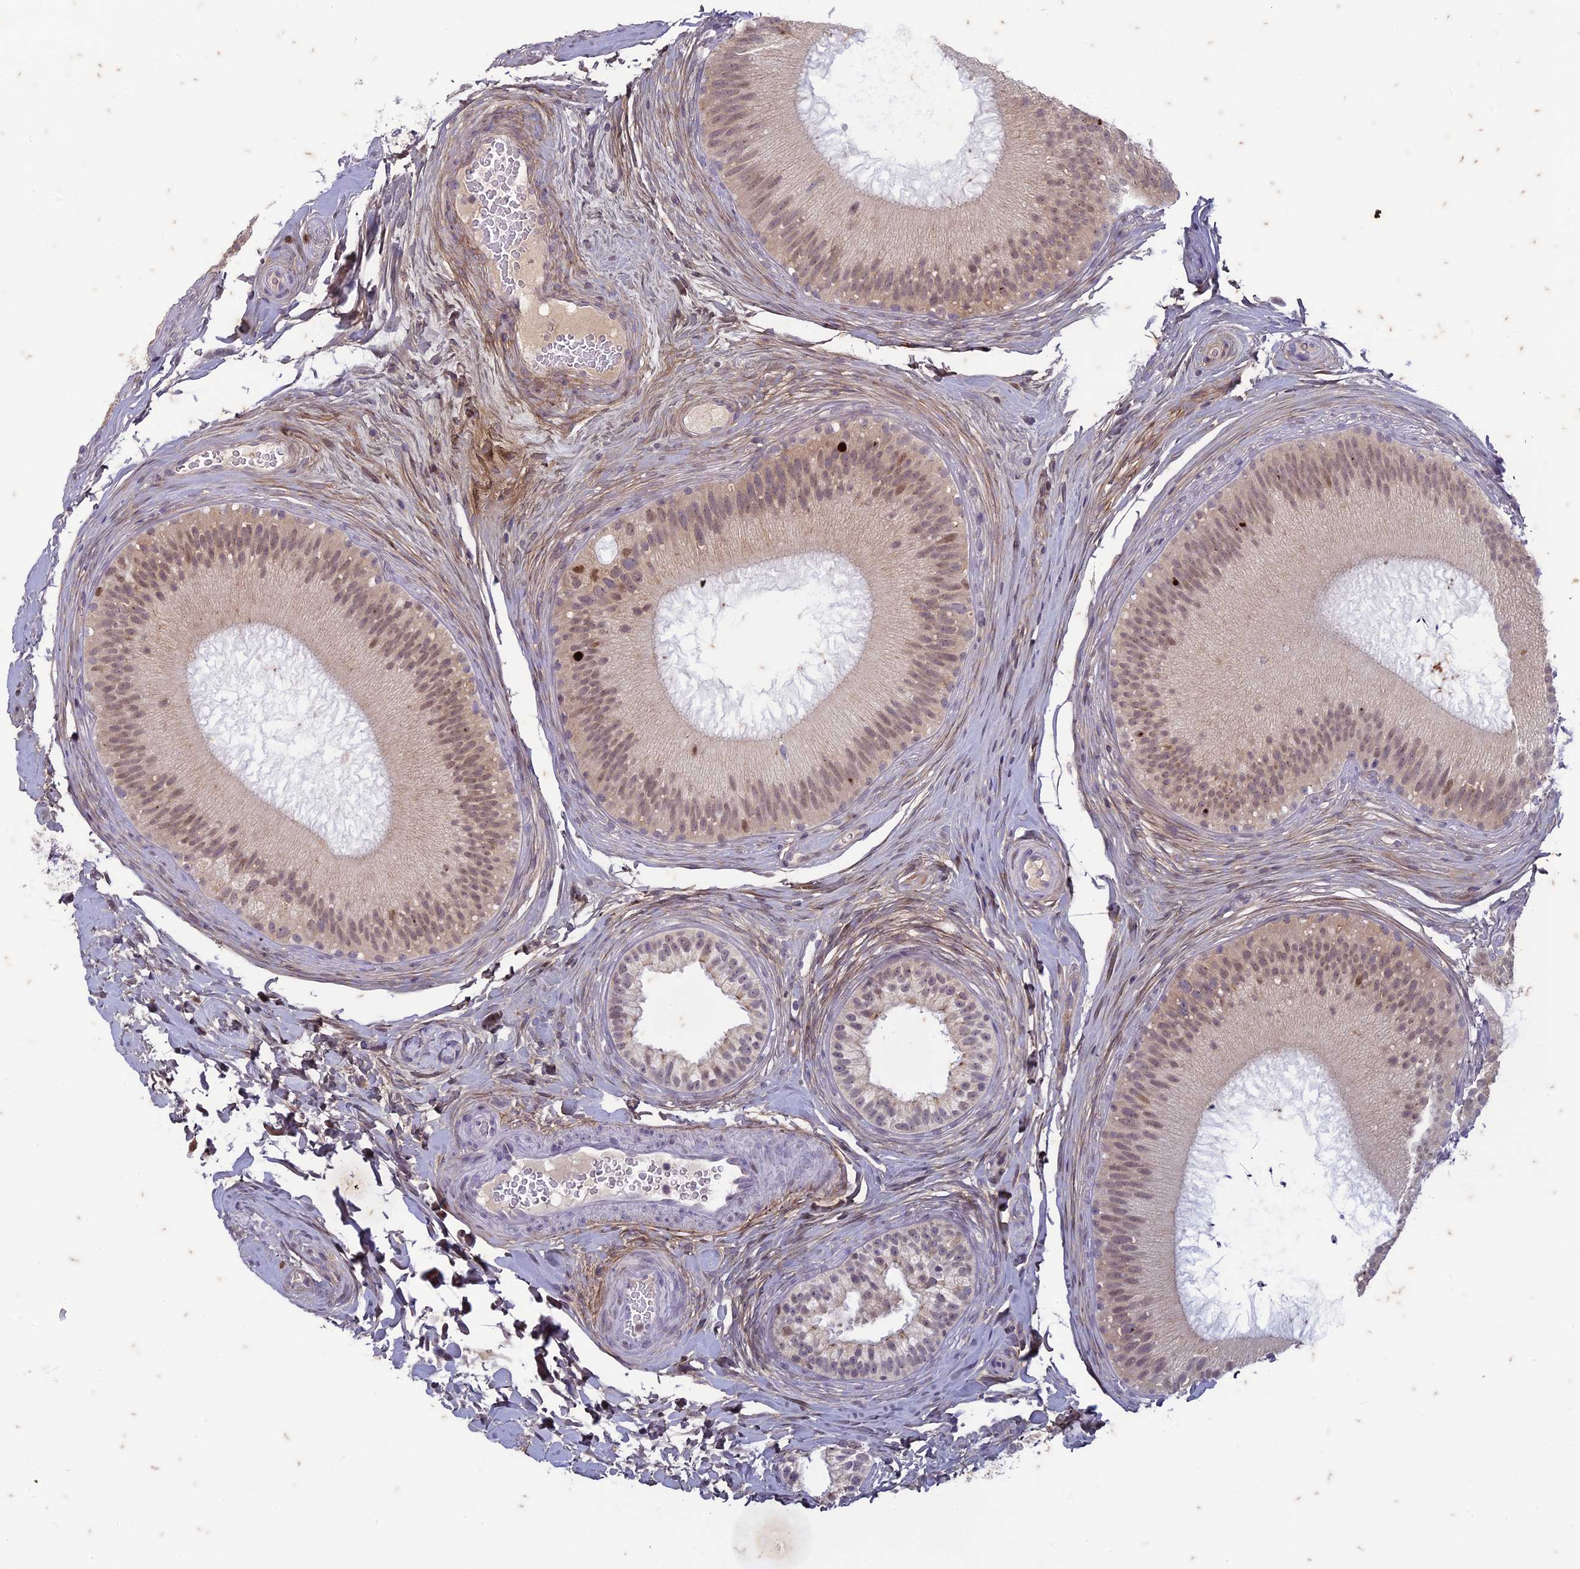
{"staining": {"intensity": "moderate", "quantity": "25%-75%", "location": "nuclear"}, "tissue": "epididymis", "cell_type": "Glandular cells", "image_type": "normal", "snomed": [{"axis": "morphology", "description": "Normal tissue, NOS"}, {"axis": "topography", "description": "Epididymis"}], "caption": "Immunohistochemical staining of normal epididymis demonstrates 25%-75% levels of moderate nuclear protein expression in about 25%-75% of glandular cells.", "gene": "PABPN1L", "patient": {"sex": "male", "age": 45}}